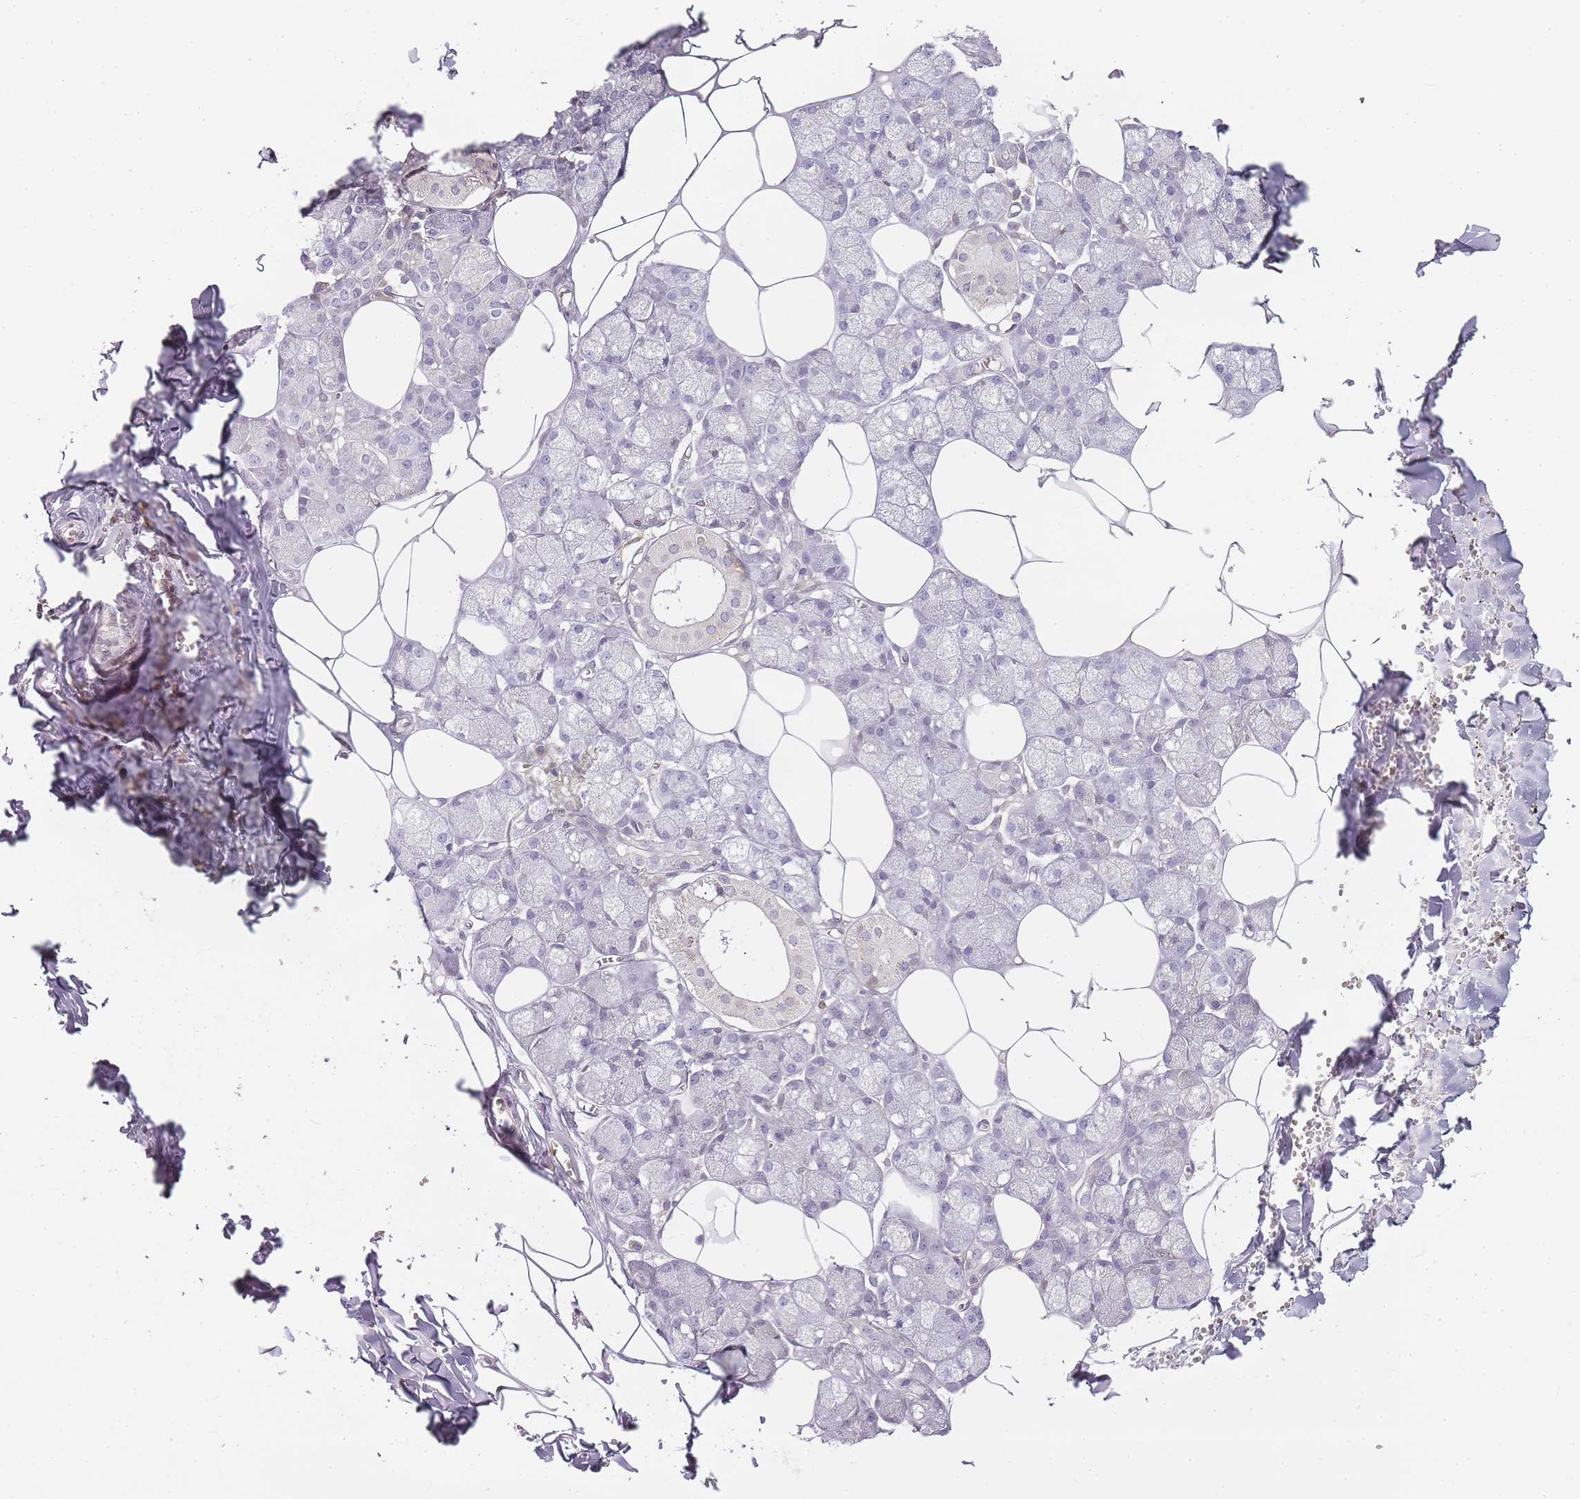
{"staining": {"intensity": "moderate", "quantity": "<25%", "location": "cytoplasmic/membranous,nuclear"}, "tissue": "salivary gland", "cell_type": "Glandular cells", "image_type": "normal", "snomed": [{"axis": "morphology", "description": "Normal tissue, NOS"}, {"axis": "topography", "description": "Salivary gland"}], "caption": "A brown stain shows moderate cytoplasmic/membranous,nuclear staining of a protein in glandular cells of normal salivary gland.", "gene": "JAKMIP1", "patient": {"sex": "male", "age": 62}}